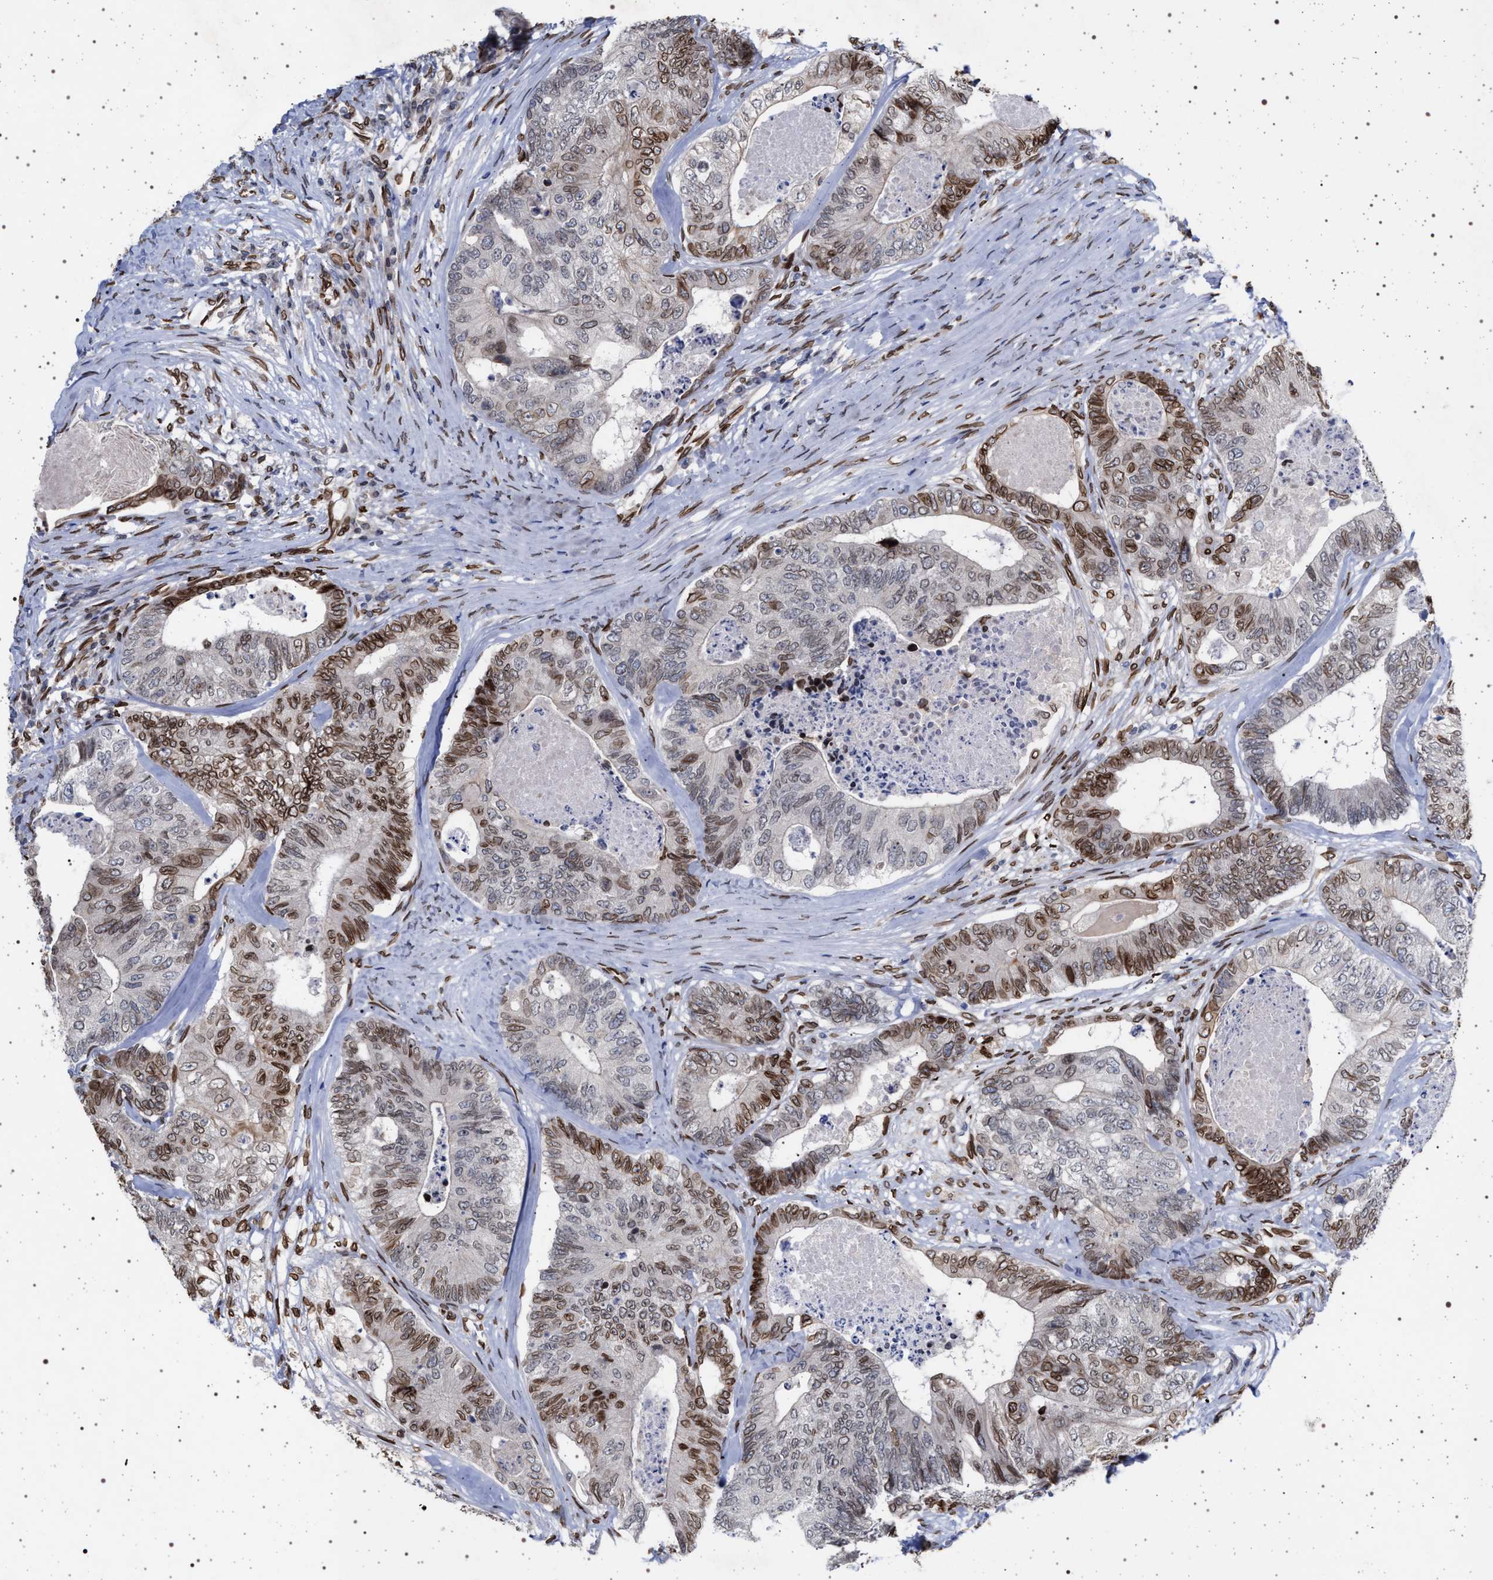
{"staining": {"intensity": "moderate", "quantity": "25%-75%", "location": "cytoplasmic/membranous,nuclear"}, "tissue": "colorectal cancer", "cell_type": "Tumor cells", "image_type": "cancer", "snomed": [{"axis": "morphology", "description": "Adenocarcinoma, NOS"}, {"axis": "topography", "description": "Colon"}], "caption": "Colorectal cancer (adenocarcinoma) stained with immunohistochemistry (IHC) exhibits moderate cytoplasmic/membranous and nuclear staining in about 25%-75% of tumor cells.", "gene": "ING2", "patient": {"sex": "female", "age": 67}}